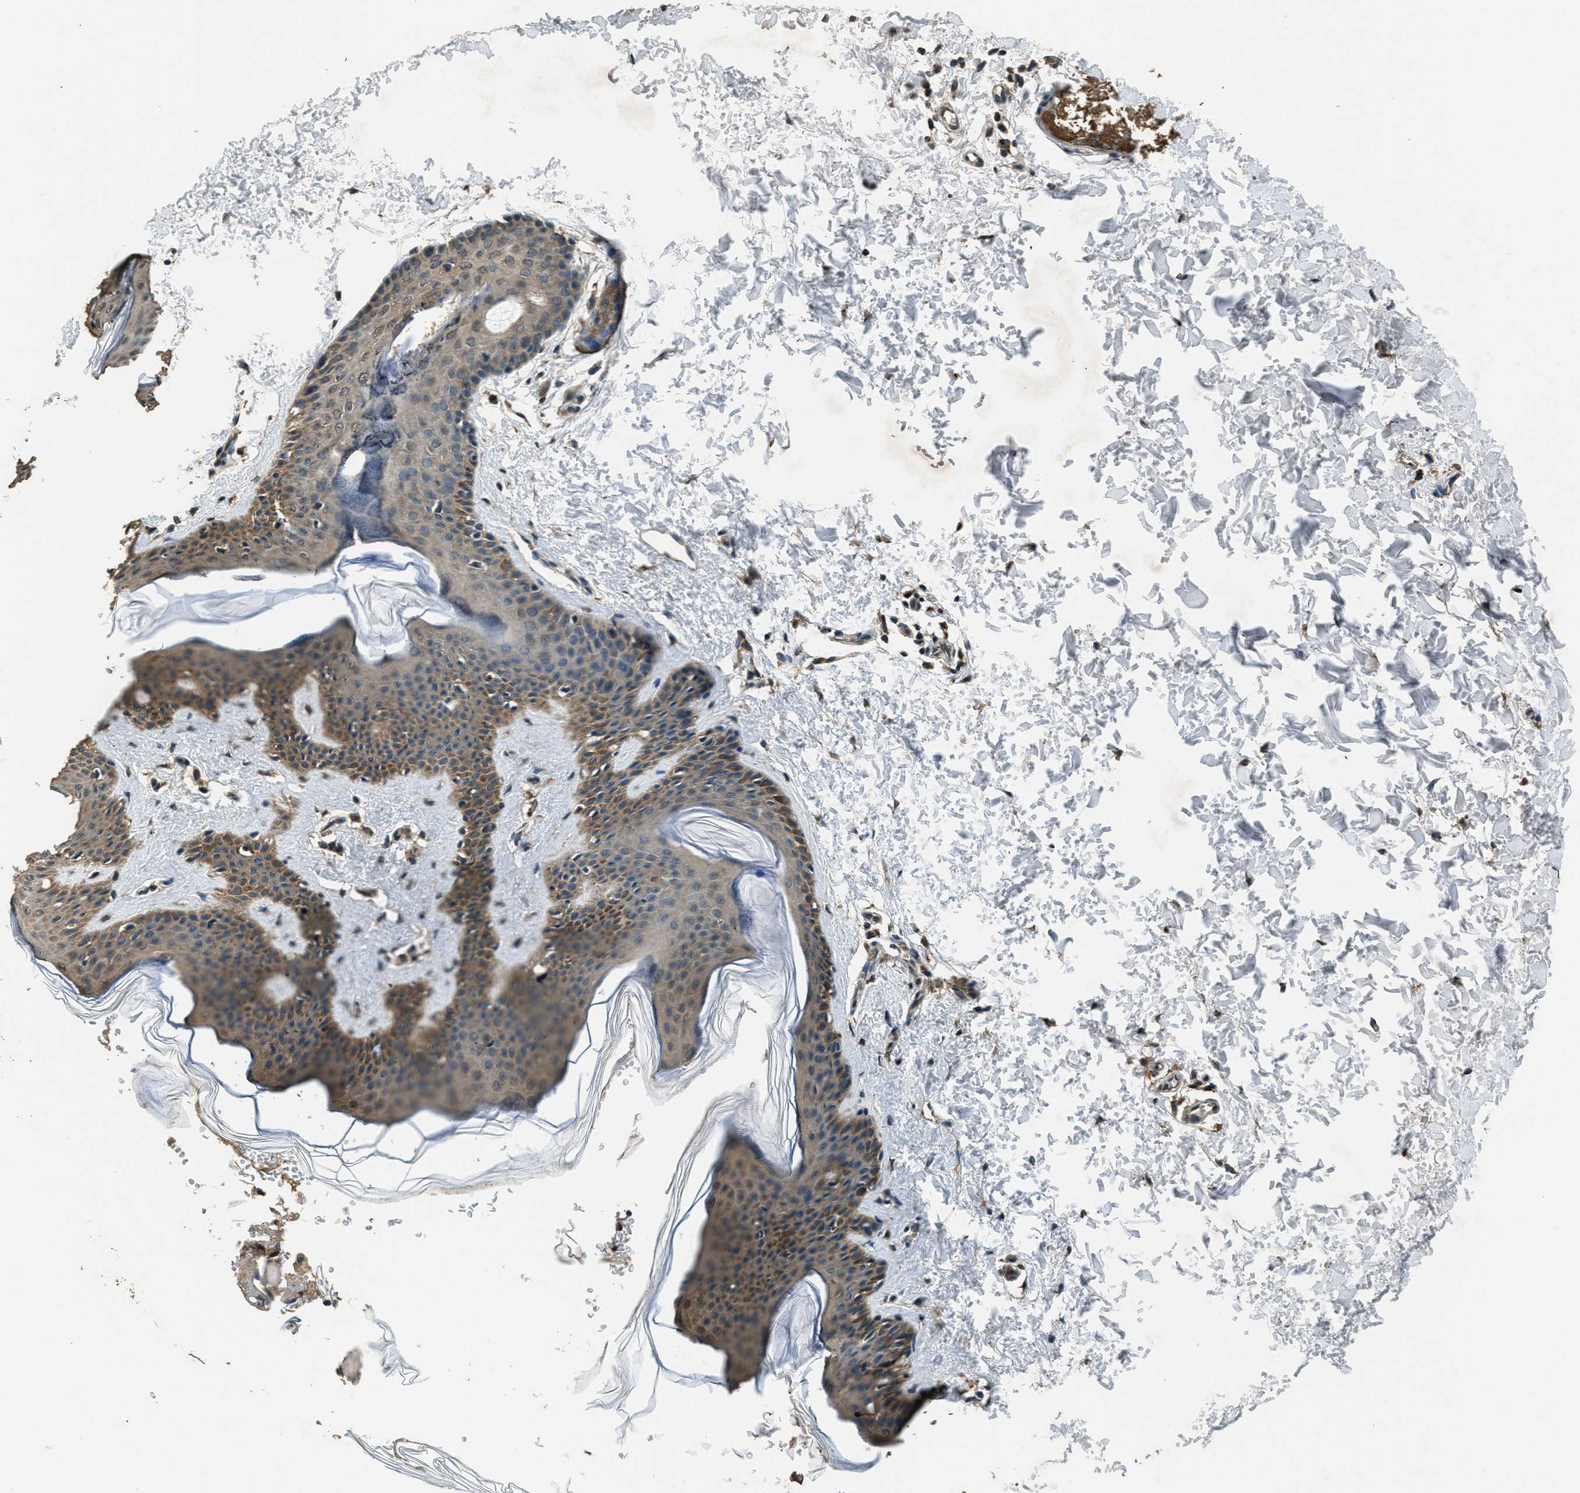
{"staining": {"intensity": "moderate", "quantity": ">75%", "location": "cytoplasmic/membranous"}, "tissue": "skin", "cell_type": "Fibroblasts", "image_type": "normal", "snomed": [{"axis": "morphology", "description": "Normal tissue, NOS"}, {"axis": "topography", "description": "Skin"}], "caption": "A brown stain shows moderate cytoplasmic/membranous staining of a protein in fibroblasts of benign skin.", "gene": "SALL3", "patient": {"sex": "female", "age": 41}}